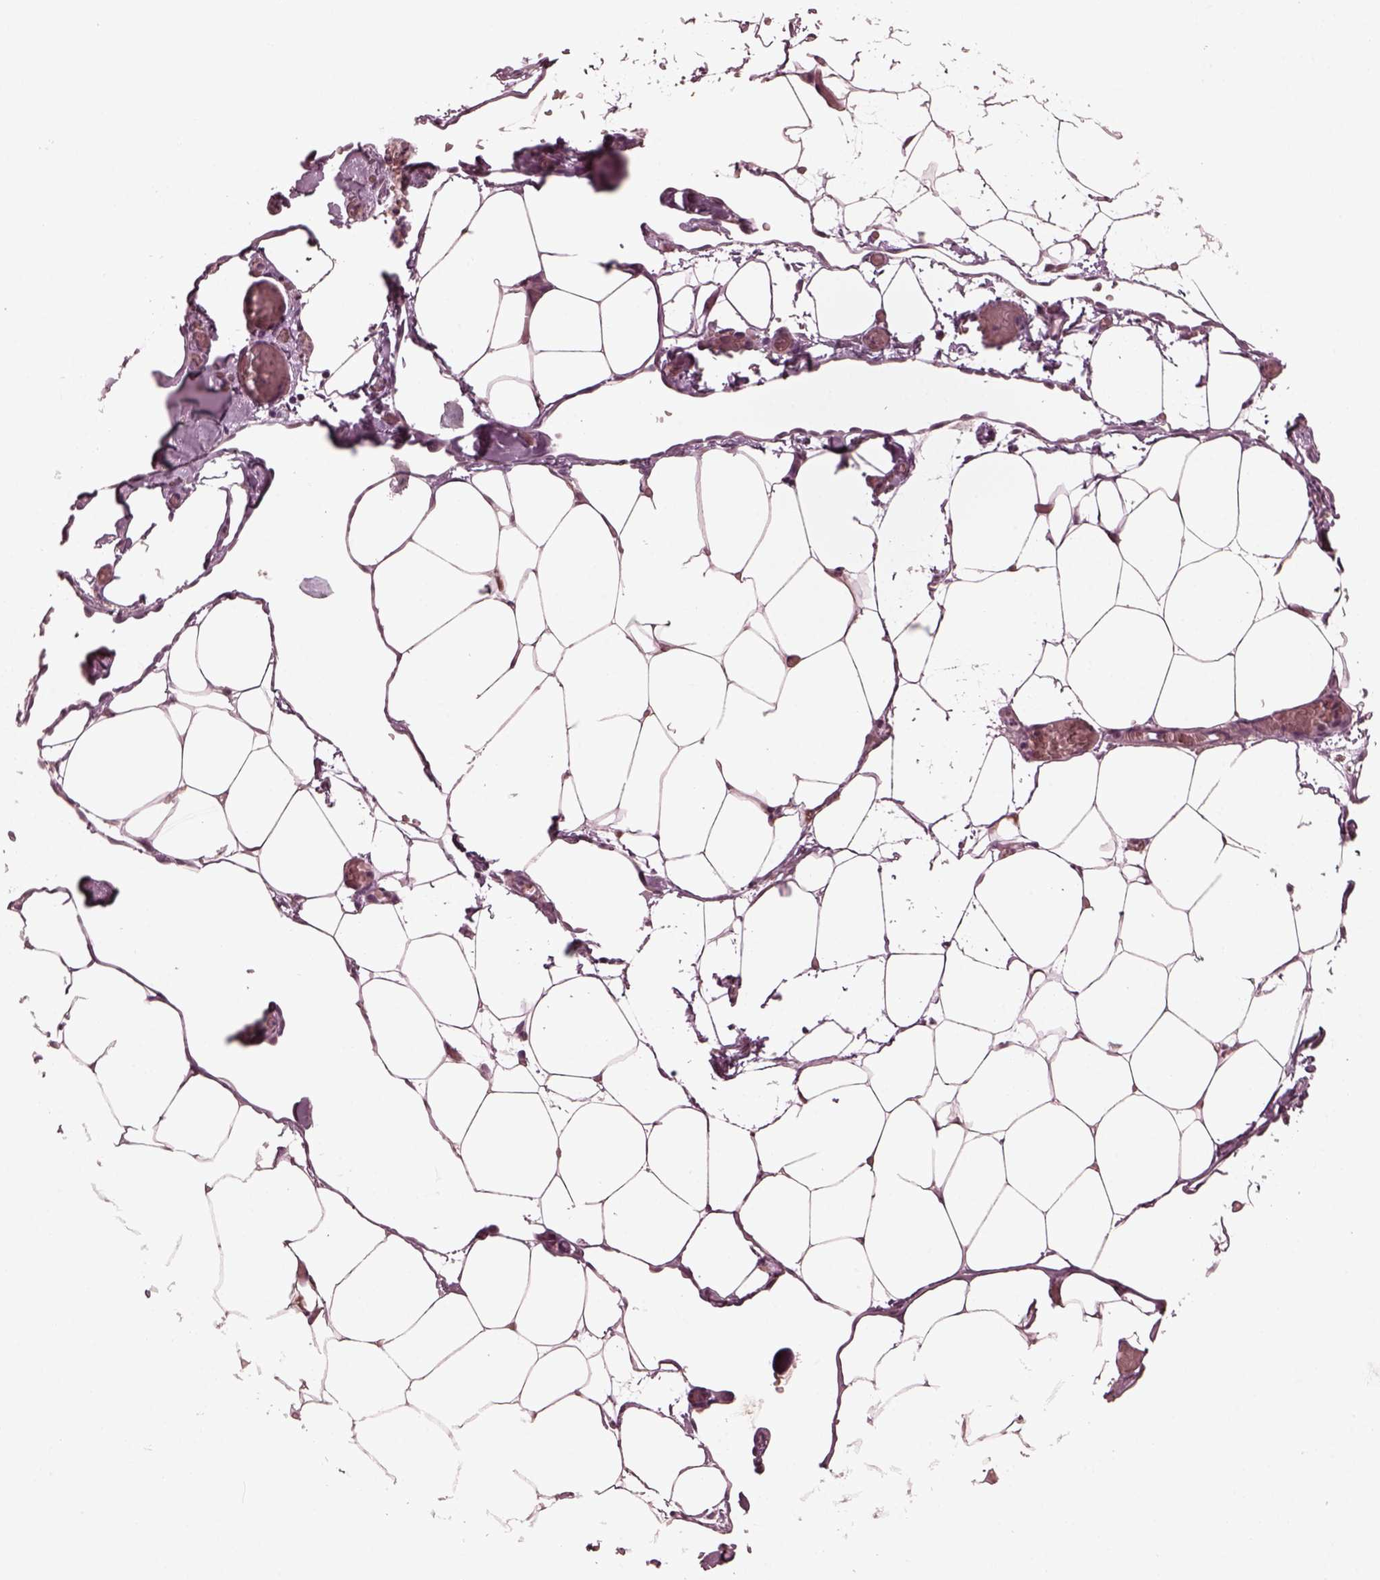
{"staining": {"intensity": "negative", "quantity": "none", "location": "none"}, "tissue": "adipose tissue", "cell_type": "Adipocytes", "image_type": "normal", "snomed": [{"axis": "morphology", "description": "Normal tissue, NOS"}, {"axis": "topography", "description": "Adipose tissue"}], "caption": "Adipose tissue stained for a protein using IHC reveals no expression adipocytes.", "gene": "KIF6", "patient": {"sex": "male", "age": 57}}